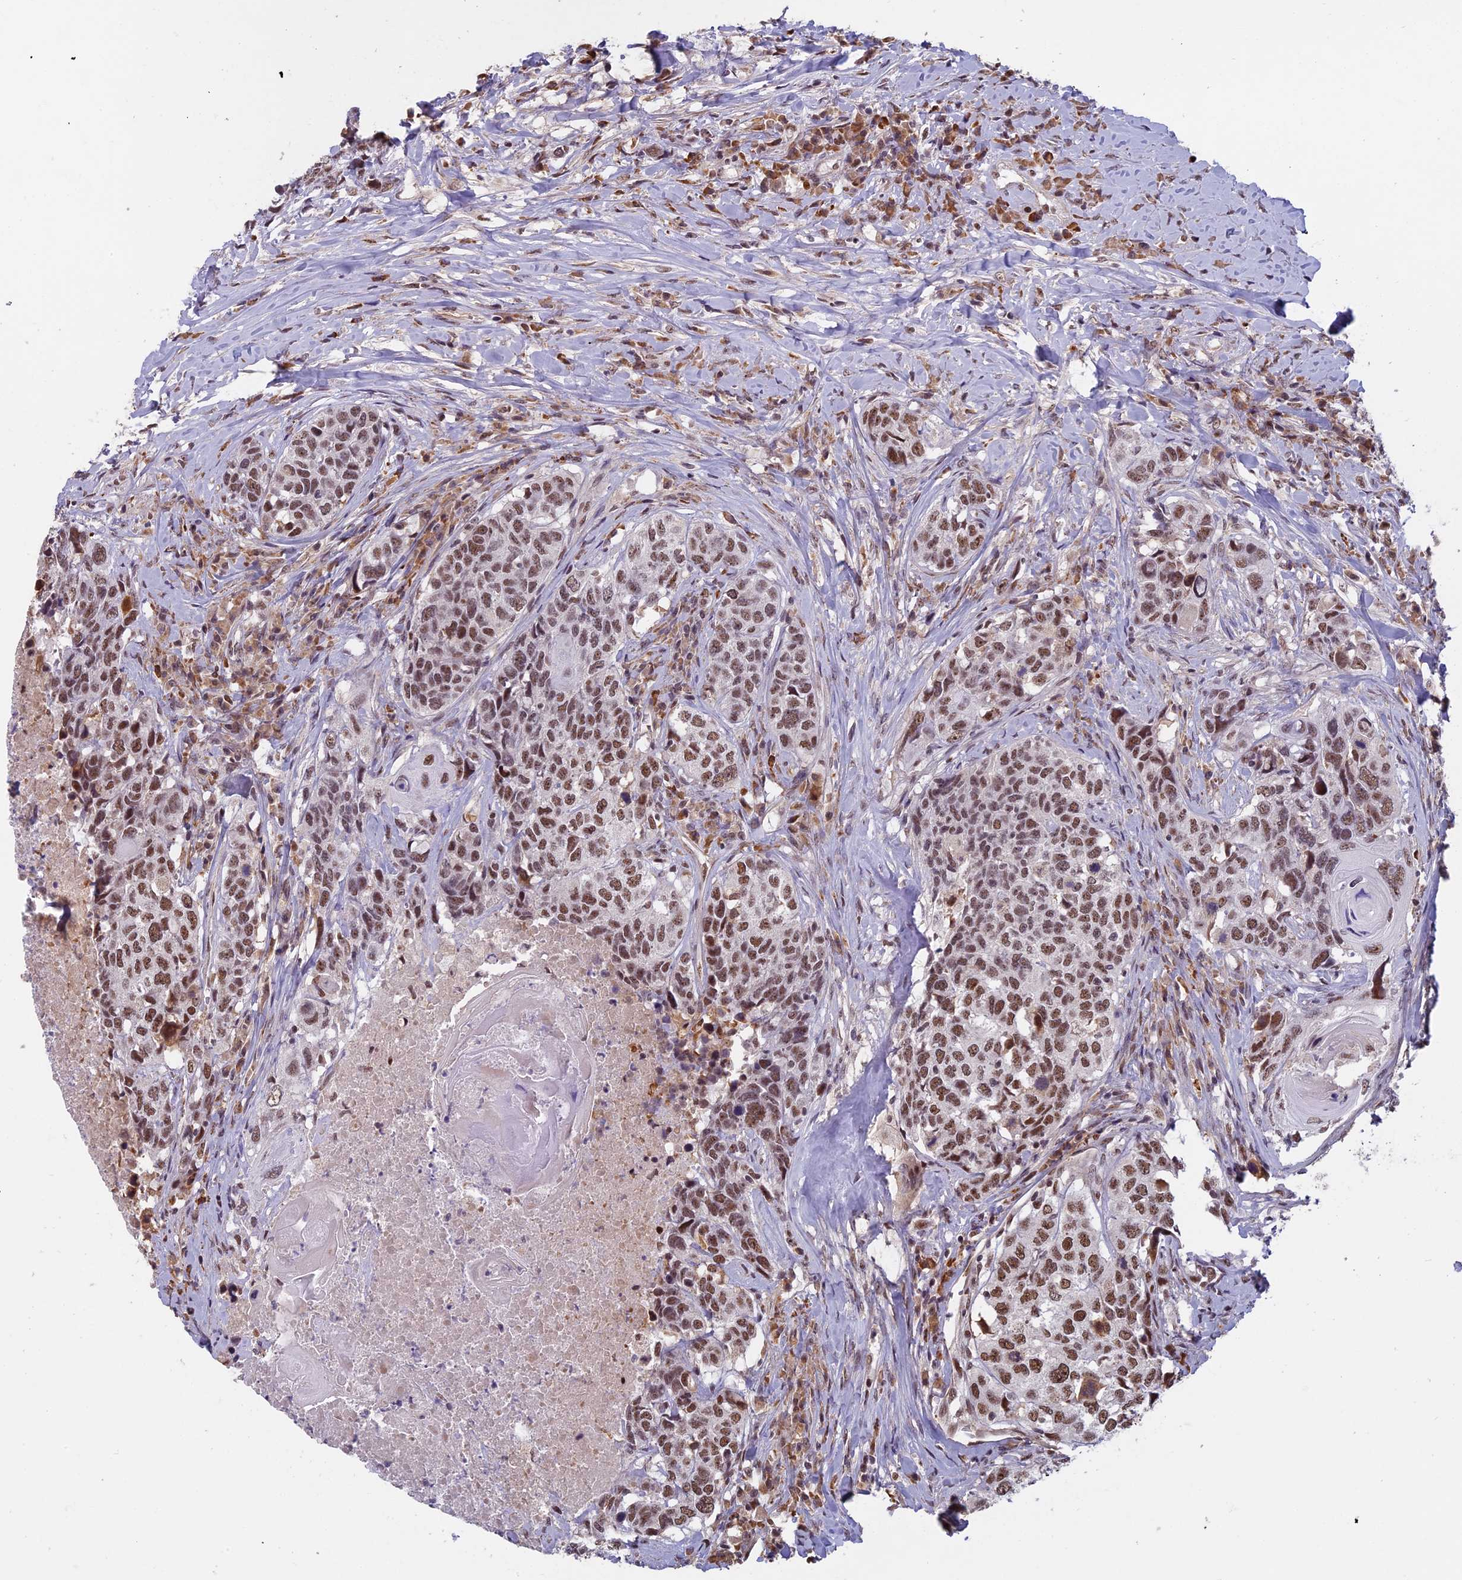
{"staining": {"intensity": "moderate", "quantity": ">75%", "location": "nuclear"}, "tissue": "head and neck cancer", "cell_type": "Tumor cells", "image_type": "cancer", "snomed": [{"axis": "morphology", "description": "Squamous cell carcinoma, NOS"}, {"axis": "topography", "description": "Head-Neck"}], "caption": "Protein expression analysis of head and neck squamous cell carcinoma shows moderate nuclear positivity in about >75% of tumor cells.", "gene": "MORF4L1", "patient": {"sex": "male", "age": 66}}